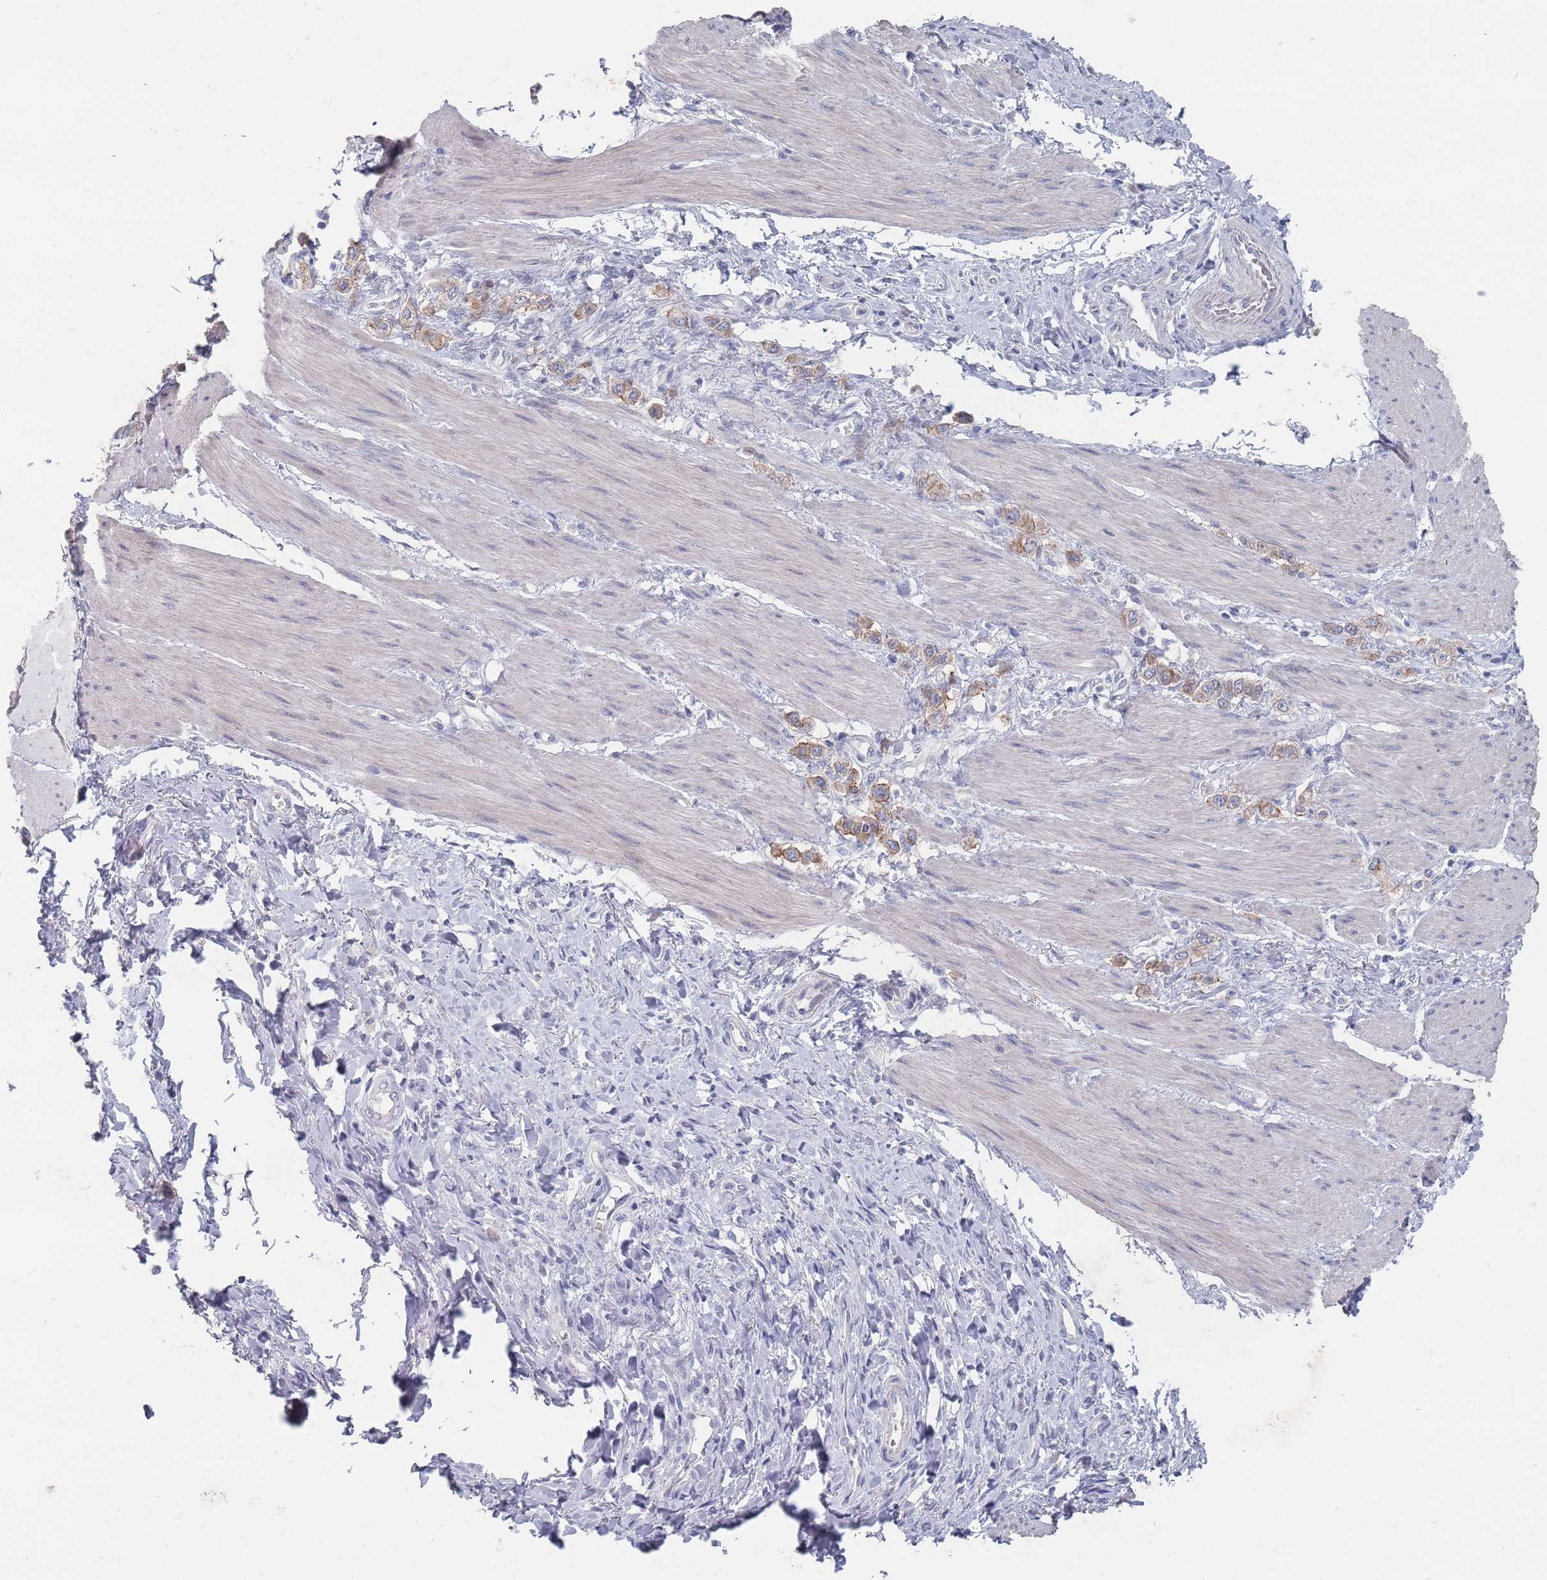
{"staining": {"intensity": "strong", "quantity": ">75%", "location": "cytoplasmic/membranous"}, "tissue": "stomach cancer", "cell_type": "Tumor cells", "image_type": "cancer", "snomed": [{"axis": "morphology", "description": "Adenocarcinoma, NOS"}, {"axis": "topography", "description": "Stomach"}], "caption": "The photomicrograph demonstrates staining of stomach adenocarcinoma, revealing strong cytoplasmic/membranous protein expression (brown color) within tumor cells.", "gene": "PROM2", "patient": {"sex": "female", "age": 65}}